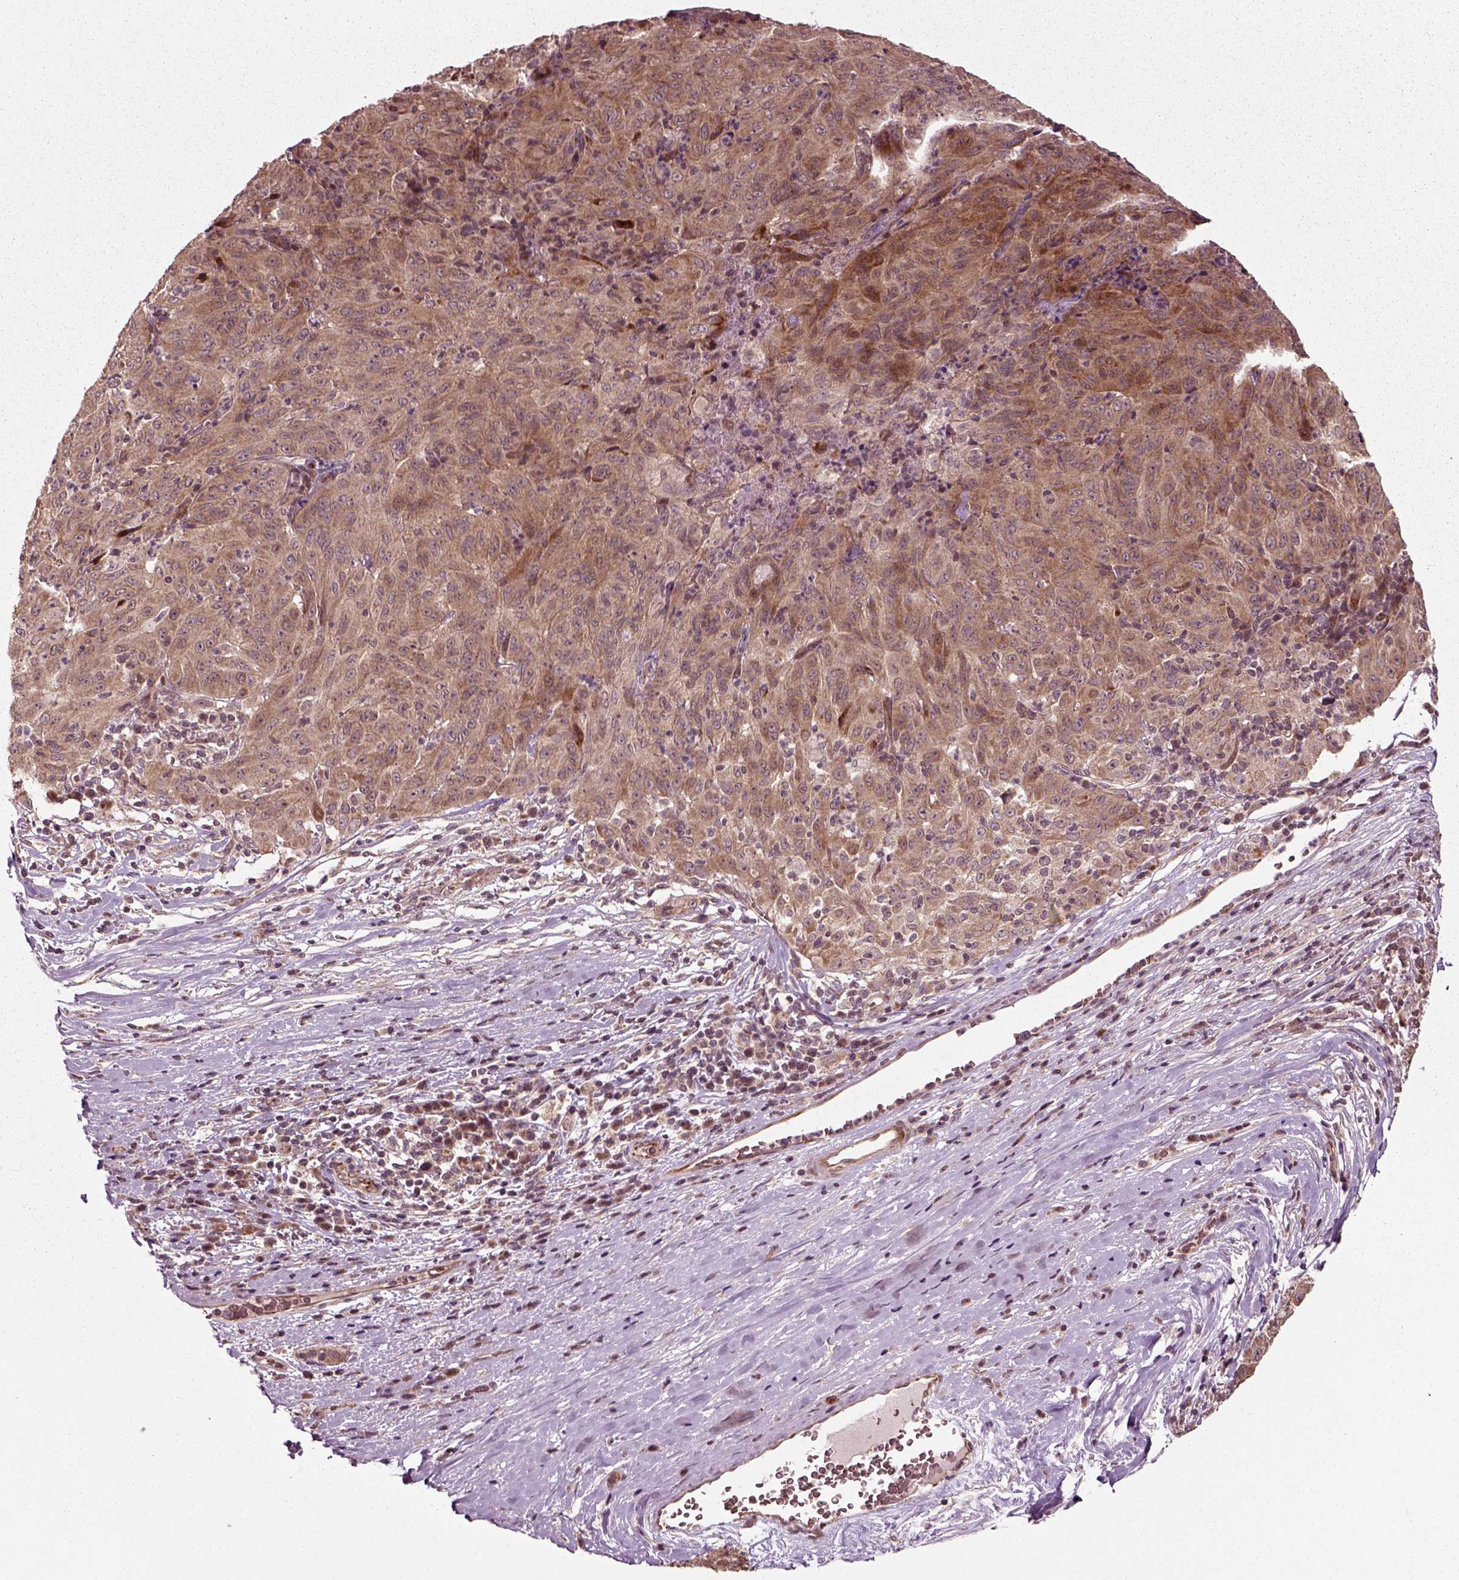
{"staining": {"intensity": "moderate", "quantity": ">75%", "location": "cytoplasmic/membranous"}, "tissue": "pancreatic cancer", "cell_type": "Tumor cells", "image_type": "cancer", "snomed": [{"axis": "morphology", "description": "Adenocarcinoma, NOS"}, {"axis": "topography", "description": "Pancreas"}], "caption": "The image demonstrates a brown stain indicating the presence of a protein in the cytoplasmic/membranous of tumor cells in pancreatic cancer (adenocarcinoma).", "gene": "PLCD3", "patient": {"sex": "male", "age": 63}}